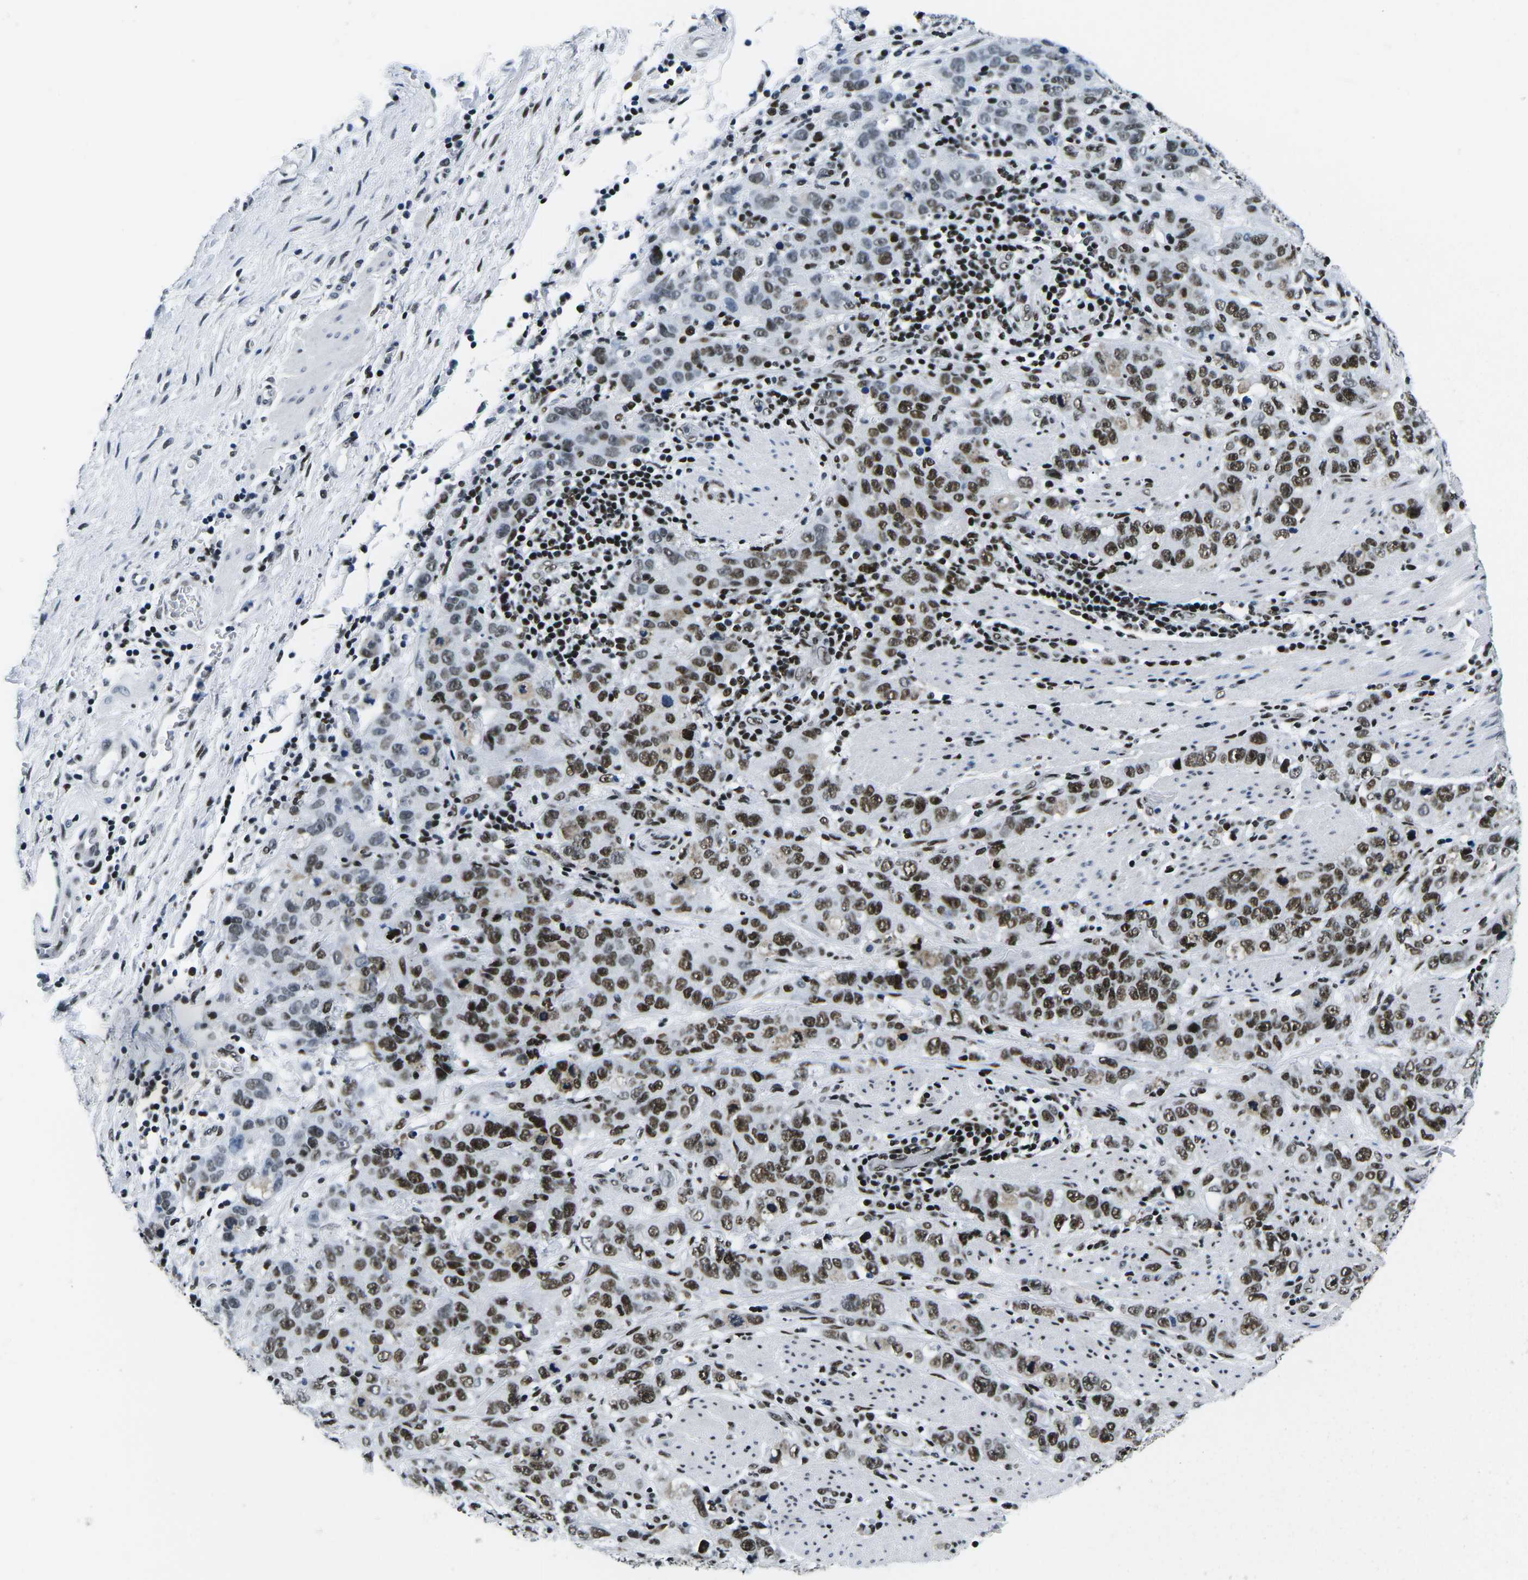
{"staining": {"intensity": "strong", "quantity": ">75%", "location": "nuclear"}, "tissue": "stomach cancer", "cell_type": "Tumor cells", "image_type": "cancer", "snomed": [{"axis": "morphology", "description": "Adenocarcinoma, NOS"}, {"axis": "topography", "description": "Stomach"}], "caption": "Immunohistochemical staining of stomach cancer demonstrates high levels of strong nuclear protein staining in about >75% of tumor cells.", "gene": "ATF1", "patient": {"sex": "male", "age": 48}}